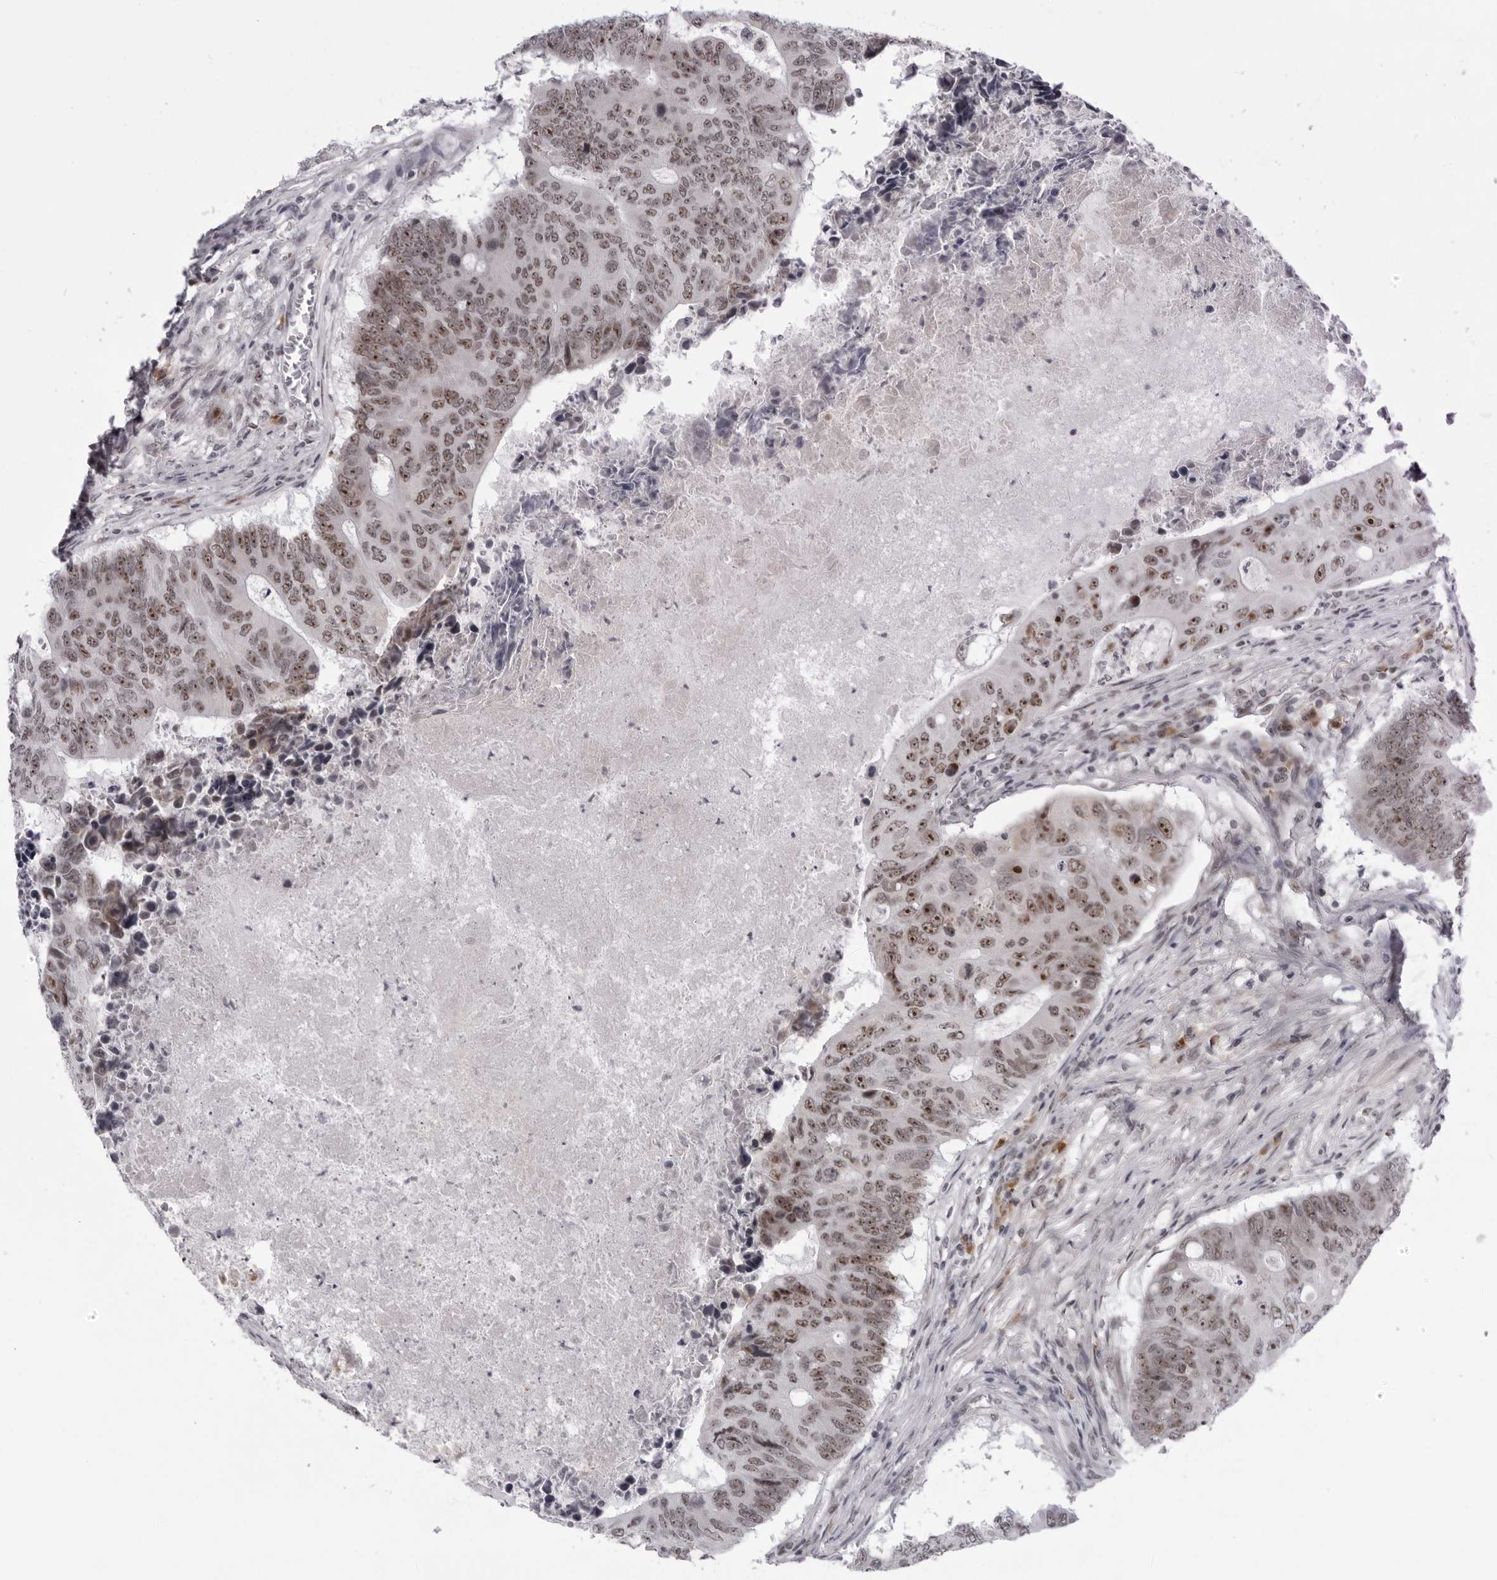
{"staining": {"intensity": "strong", "quantity": ">75%", "location": "nuclear"}, "tissue": "colorectal cancer", "cell_type": "Tumor cells", "image_type": "cancer", "snomed": [{"axis": "morphology", "description": "Adenocarcinoma, NOS"}, {"axis": "topography", "description": "Colon"}], "caption": "Immunohistochemistry photomicrograph of human adenocarcinoma (colorectal) stained for a protein (brown), which reveals high levels of strong nuclear expression in approximately >75% of tumor cells.", "gene": "EXOSC10", "patient": {"sex": "male", "age": 87}}